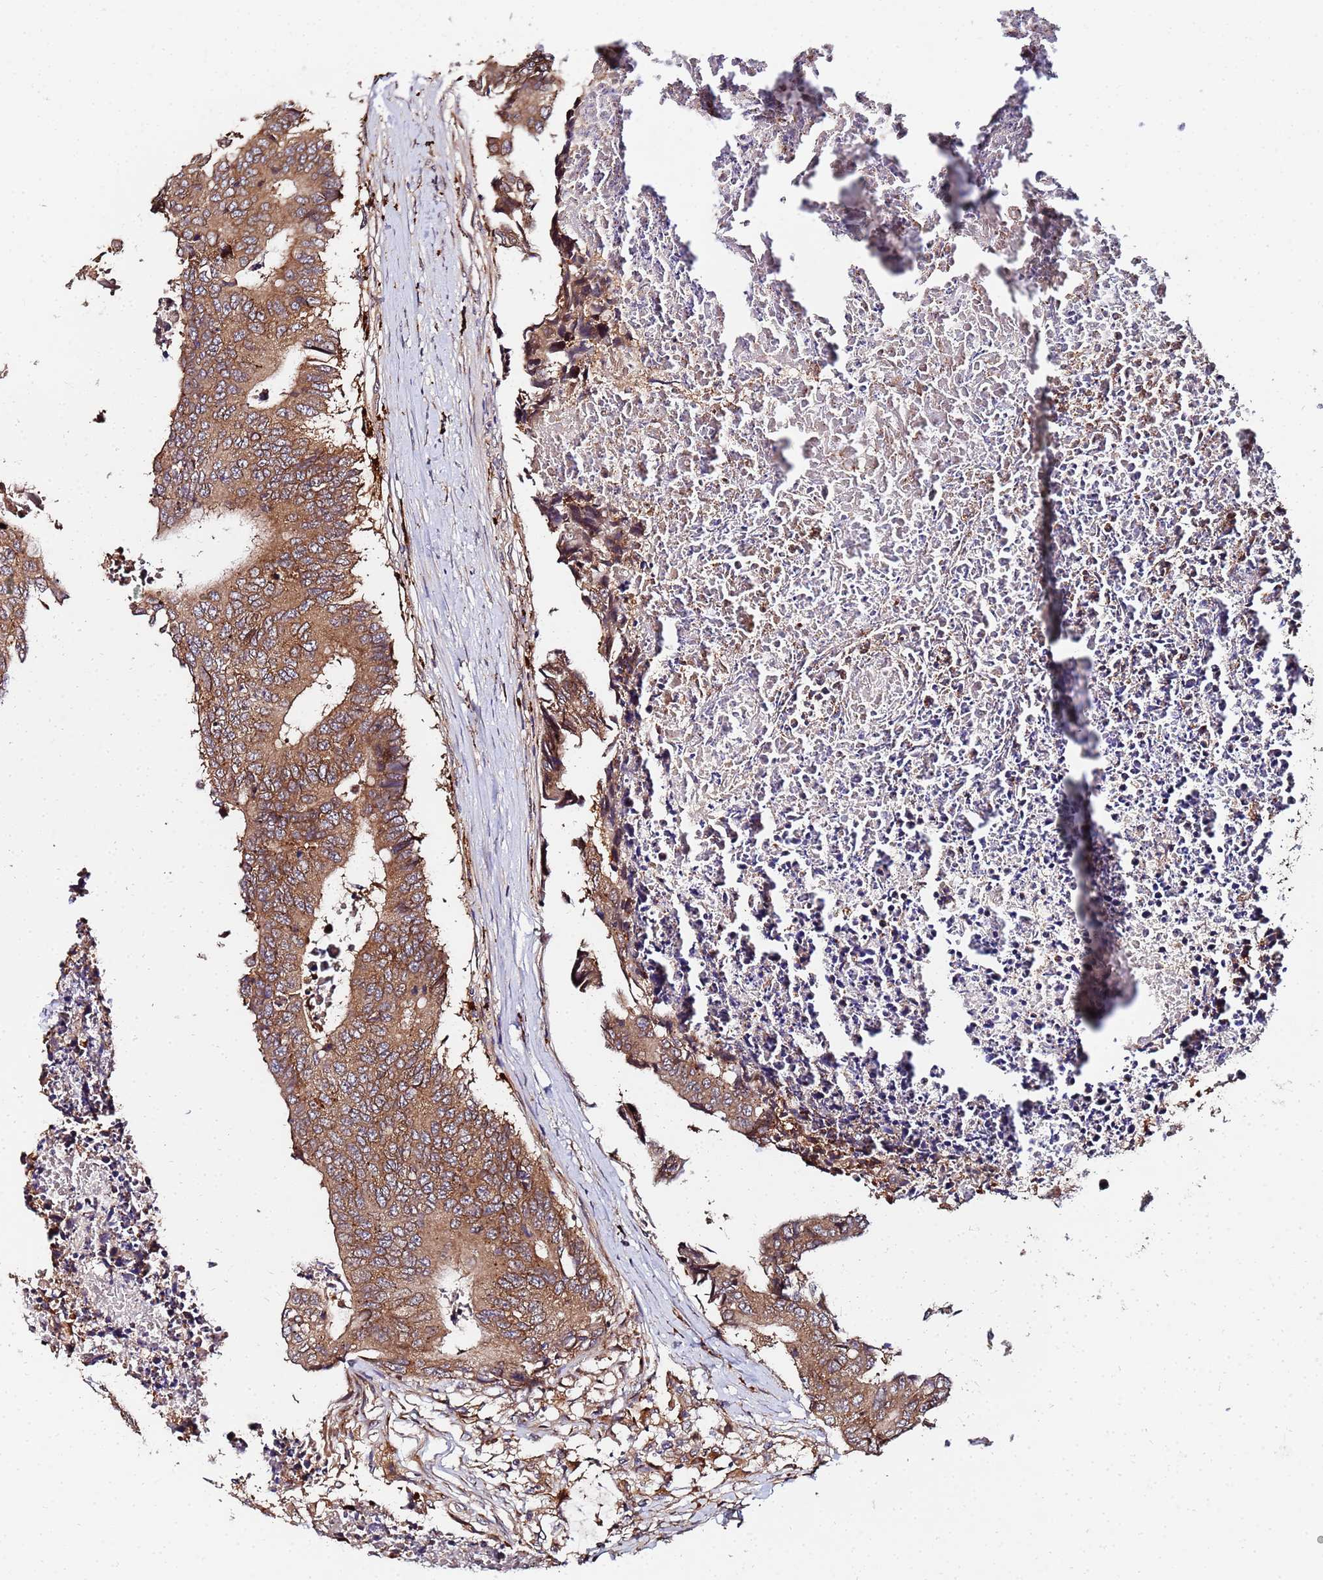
{"staining": {"intensity": "moderate", "quantity": ">75%", "location": "cytoplasmic/membranous"}, "tissue": "colorectal cancer", "cell_type": "Tumor cells", "image_type": "cancer", "snomed": [{"axis": "morphology", "description": "Adenocarcinoma, NOS"}, {"axis": "topography", "description": "Rectum"}], "caption": "Protein positivity by immunohistochemistry exhibits moderate cytoplasmic/membranous expression in approximately >75% of tumor cells in colorectal cancer.", "gene": "UNC93B1", "patient": {"sex": "male", "age": 84}}